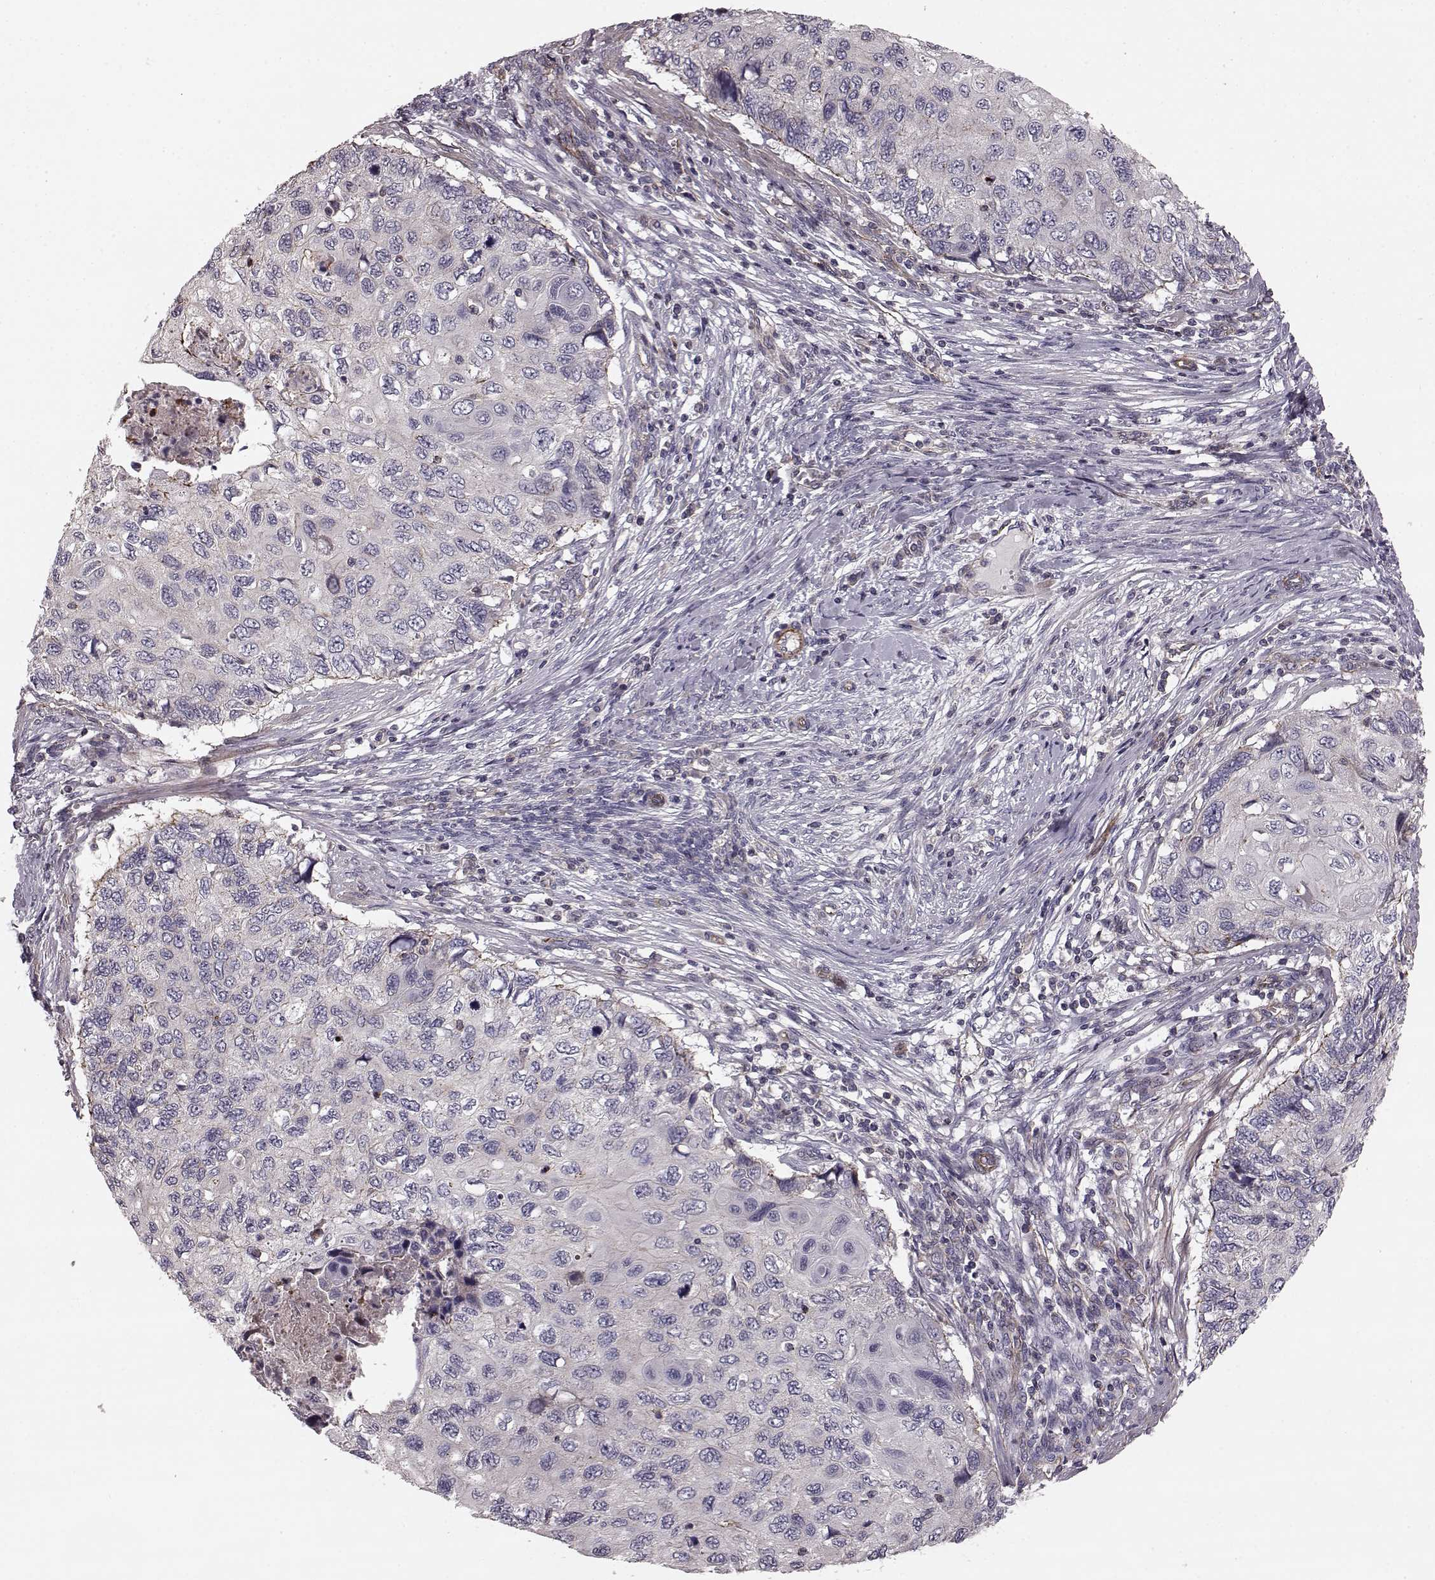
{"staining": {"intensity": "negative", "quantity": "none", "location": "none"}, "tissue": "cervical cancer", "cell_type": "Tumor cells", "image_type": "cancer", "snomed": [{"axis": "morphology", "description": "Squamous cell carcinoma, NOS"}, {"axis": "topography", "description": "Cervix"}], "caption": "High magnification brightfield microscopy of cervical cancer stained with DAB (3,3'-diaminobenzidine) (brown) and counterstained with hematoxylin (blue): tumor cells show no significant positivity. (DAB (3,3'-diaminobenzidine) immunohistochemistry (IHC), high magnification).", "gene": "SLC22A18", "patient": {"sex": "female", "age": 70}}